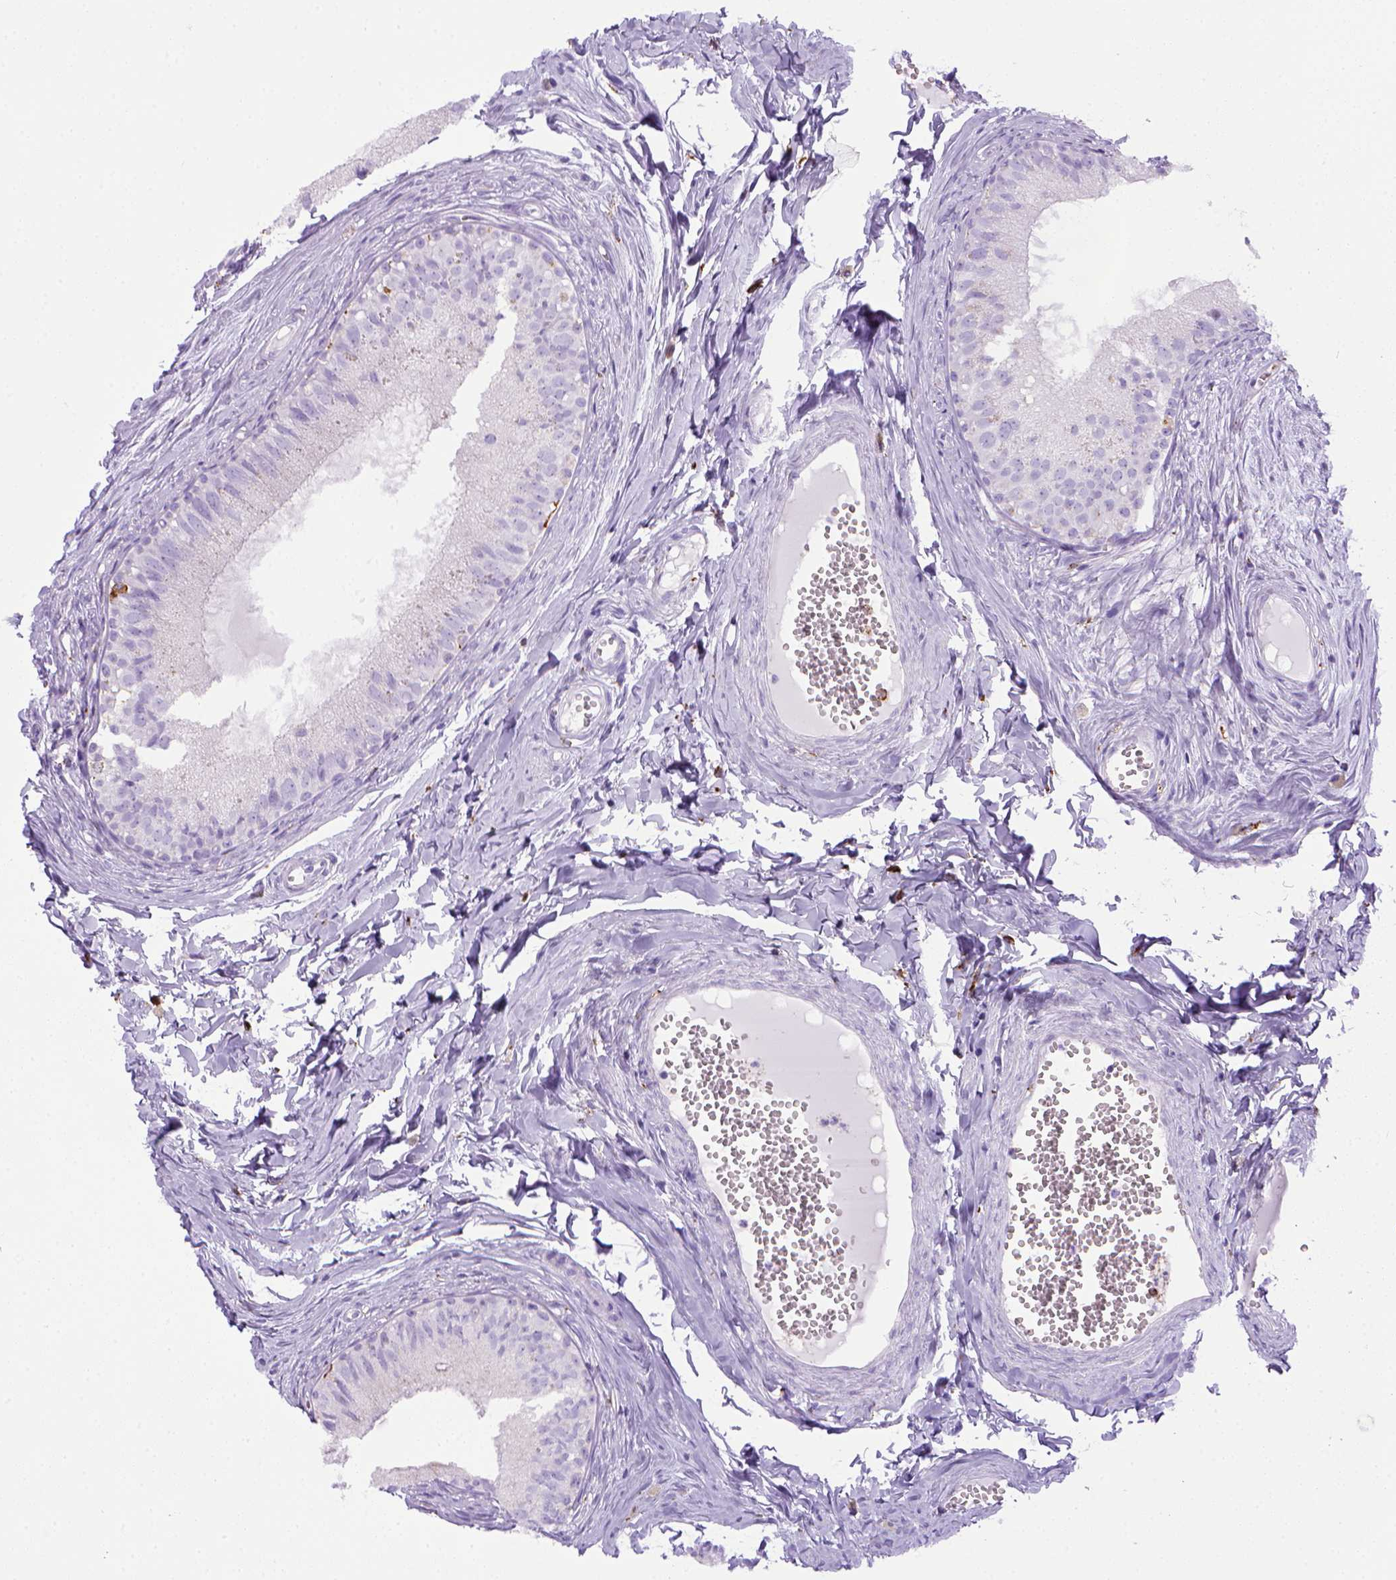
{"staining": {"intensity": "negative", "quantity": "none", "location": "none"}, "tissue": "epididymis", "cell_type": "Glandular cells", "image_type": "normal", "snomed": [{"axis": "morphology", "description": "Normal tissue, NOS"}, {"axis": "topography", "description": "Epididymis"}], "caption": "Glandular cells show no significant protein expression in unremarkable epididymis.", "gene": "CD68", "patient": {"sex": "male", "age": 45}}